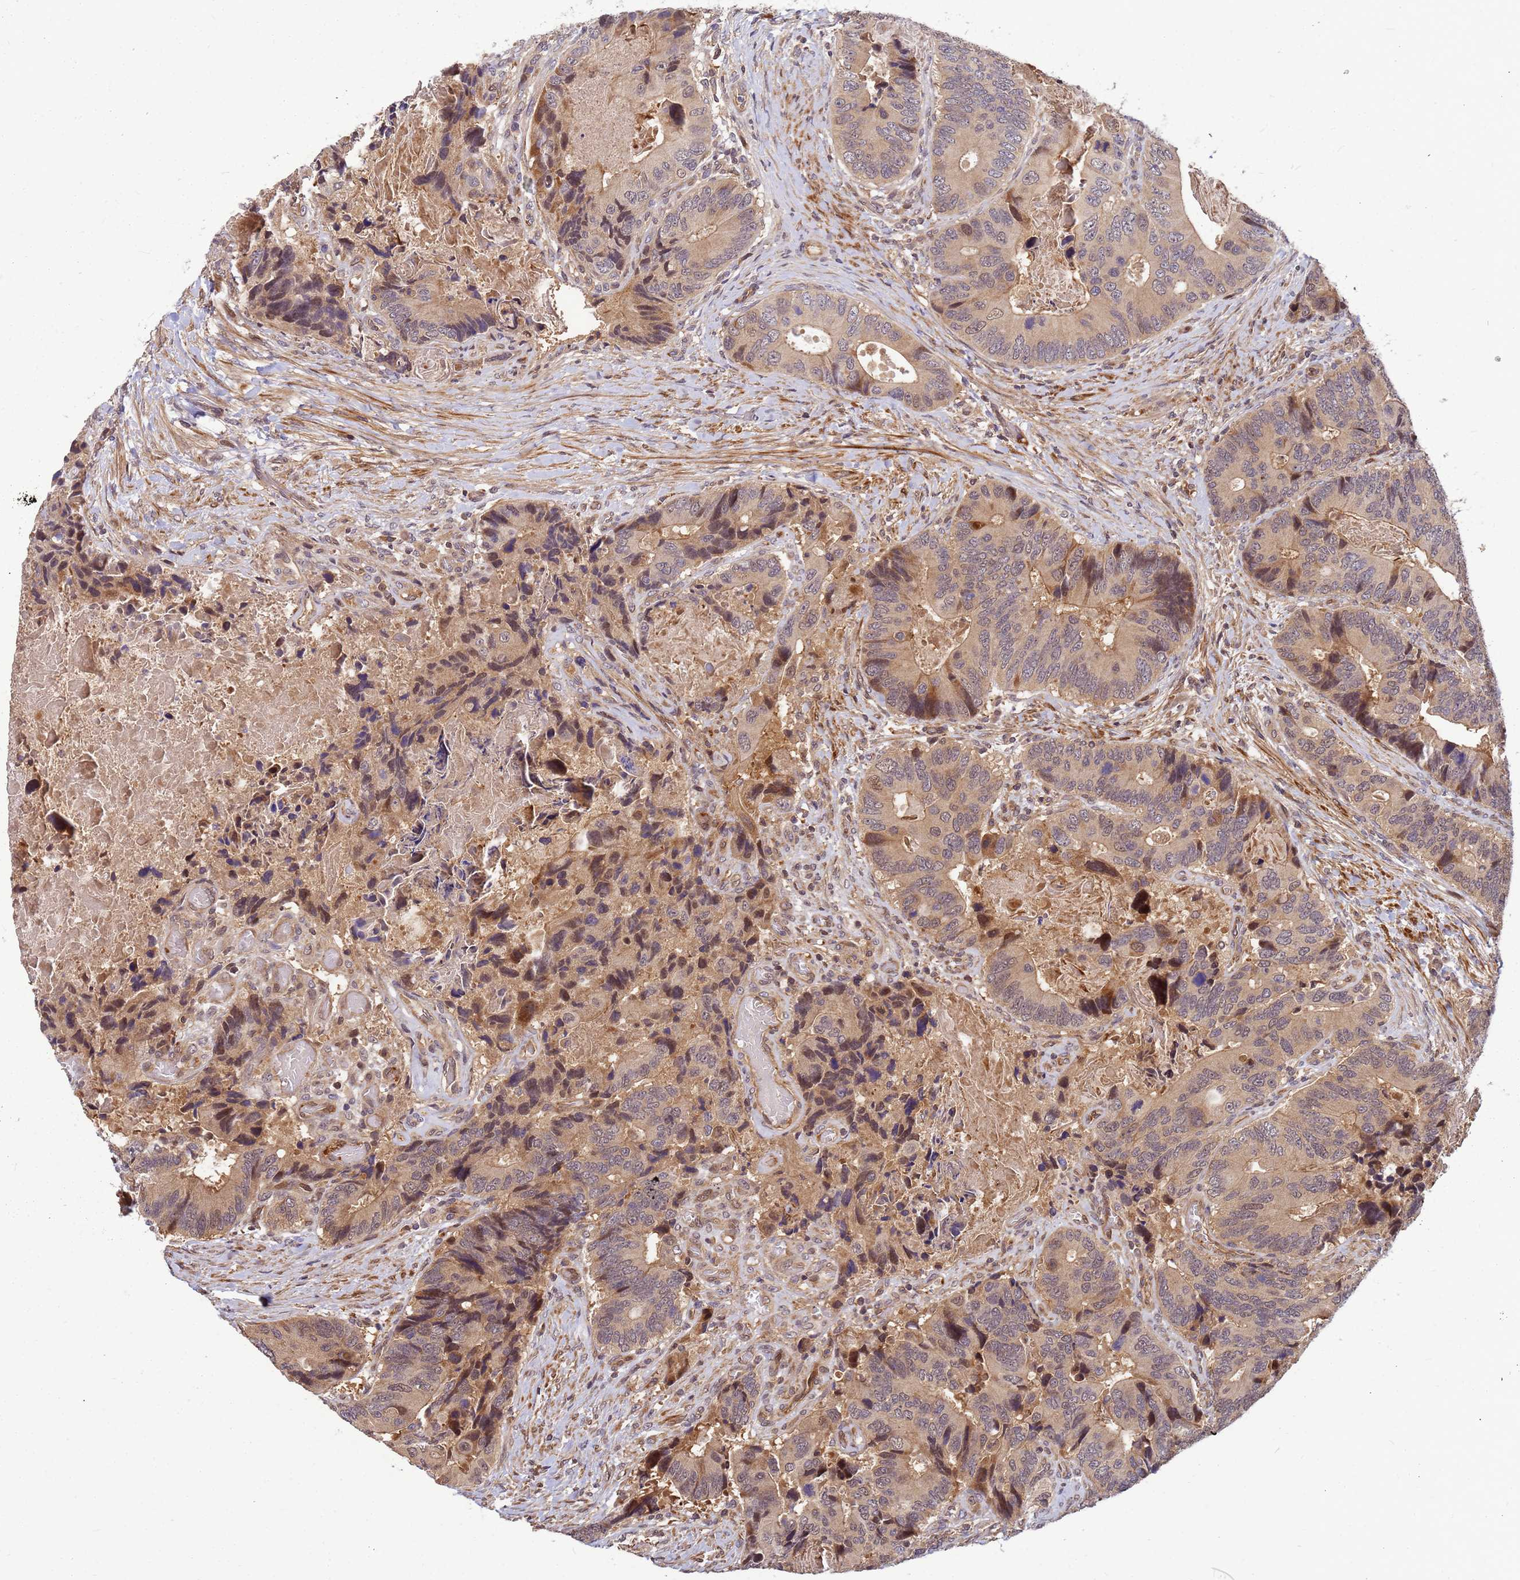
{"staining": {"intensity": "weak", "quantity": ">75%", "location": "cytoplasmic/membranous"}, "tissue": "colorectal cancer", "cell_type": "Tumor cells", "image_type": "cancer", "snomed": [{"axis": "morphology", "description": "Adenocarcinoma, NOS"}, {"axis": "topography", "description": "Colon"}], "caption": "IHC of human colorectal cancer shows low levels of weak cytoplasmic/membranous positivity in about >75% of tumor cells.", "gene": "DUS4L", "patient": {"sex": "male", "age": 84}}